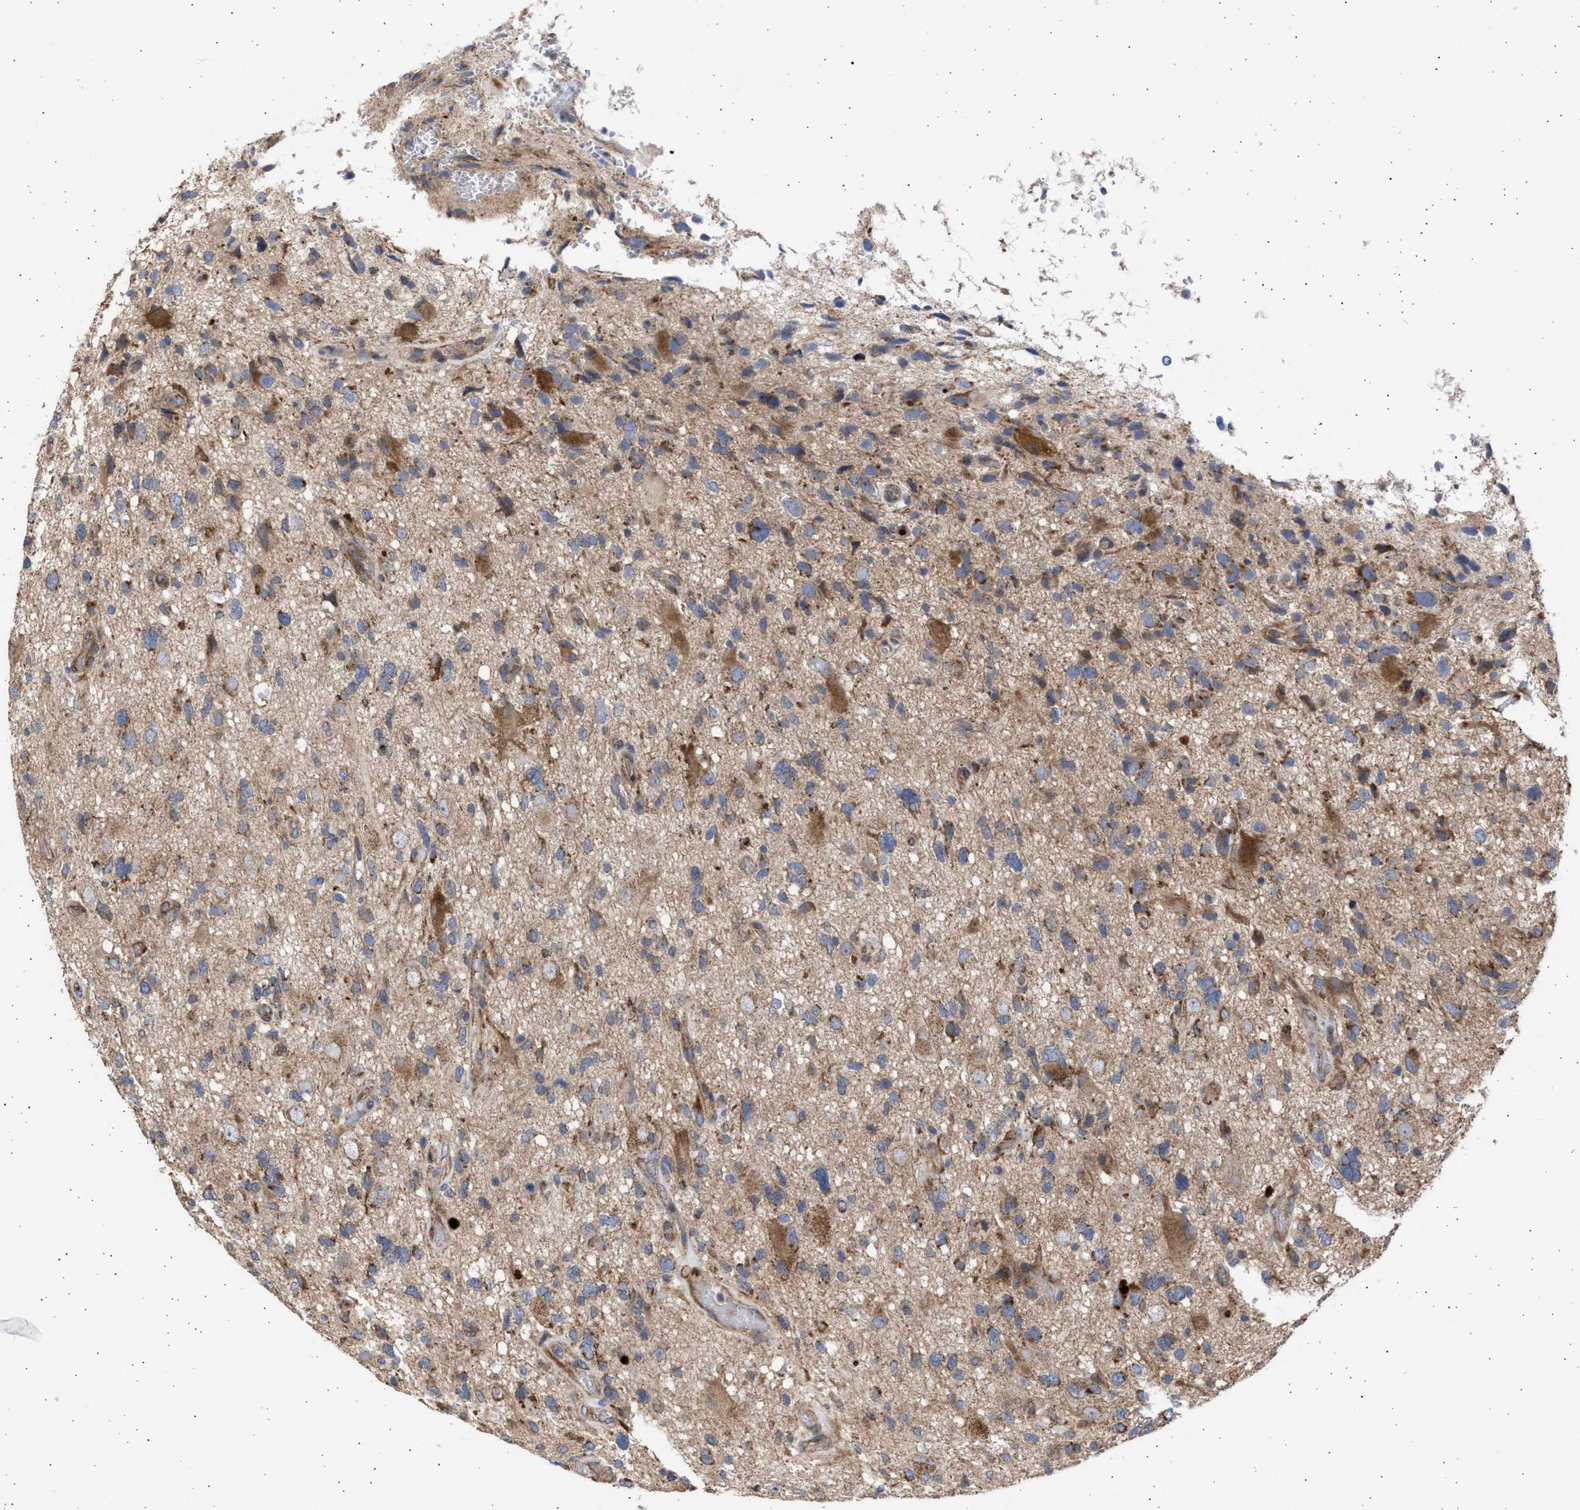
{"staining": {"intensity": "moderate", "quantity": ">75%", "location": "cytoplasmic/membranous"}, "tissue": "glioma", "cell_type": "Tumor cells", "image_type": "cancer", "snomed": [{"axis": "morphology", "description": "Glioma, malignant, High grade"}, {"axis": "topography", "description": "Brain"}], "caption": "Immunohistochemical staining of high-grade glioma (malignant) reveals moderate cytoplasmic/membranous protein expression in approximately >75% of tumor cells.", "gene": "TTC19", "patient": {"sex": "male", "age": 33}}